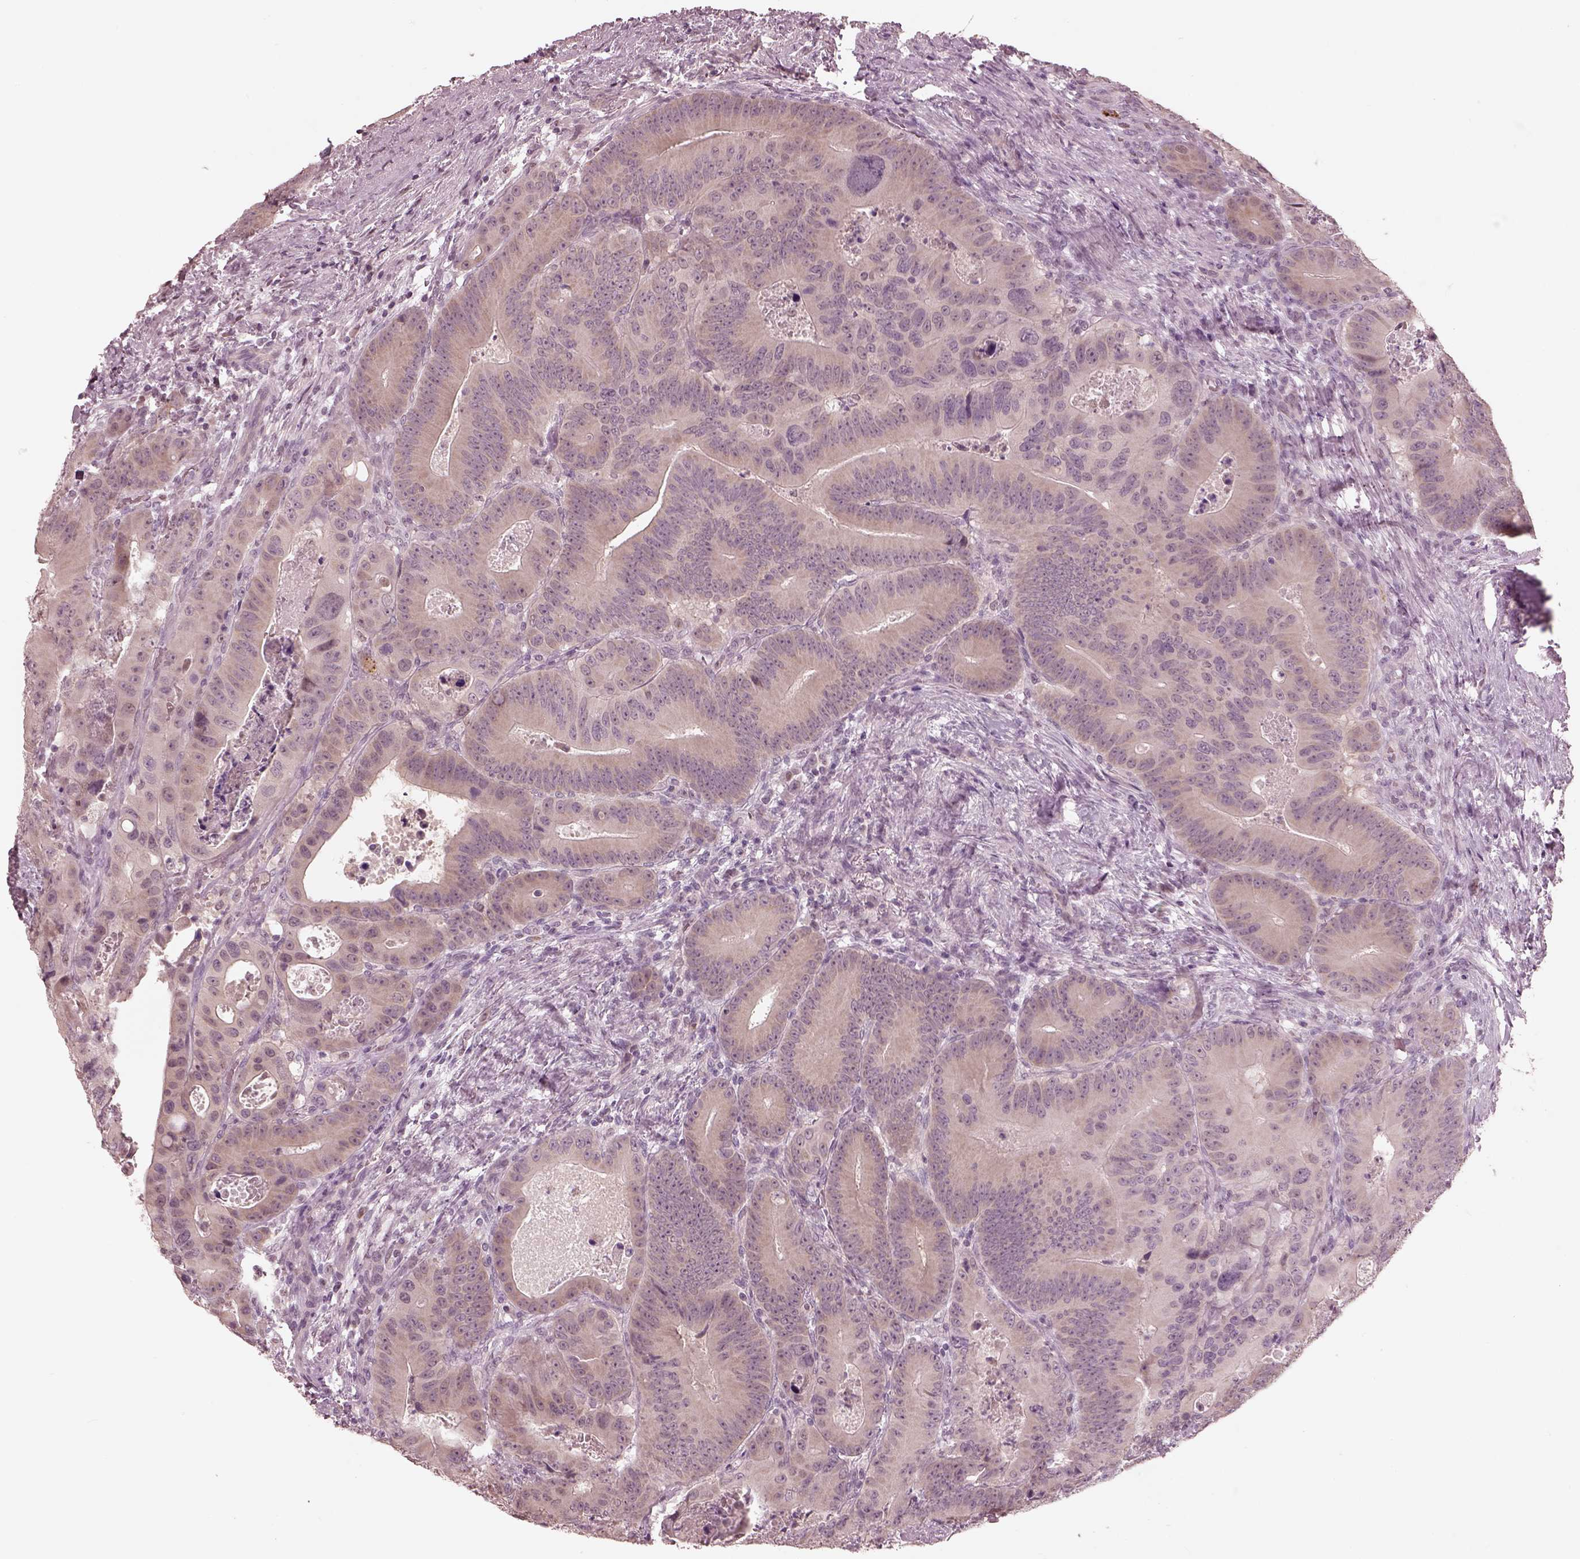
{"staining": {"intensity": "weak", "quantity": ">75%", "location": "cytoplasmic/membranous"}, "tissue": "colorectal cancer", "cell_type": "Tumor cells", "image_type": "cancer", "snomed": [{"axis": "morphology", "description": "Adenocarcinoma, NOS"}, {"axis": "topography", "description": "Rectum"}], "caption": "Immunohistochemistry (IHC) micrograph of neoplastic tissue: adenocarcinoma (colorectal) stained using immunohistochemistry (IHC) exhibits low levels of weak protein expression localized specifically in the cytoplasmic/membranous of tumor cells, appearing as a cytoplasmic/membranous brown color.", "gene": "IQCG", "patient": {"sex": "male", "age": 64}}